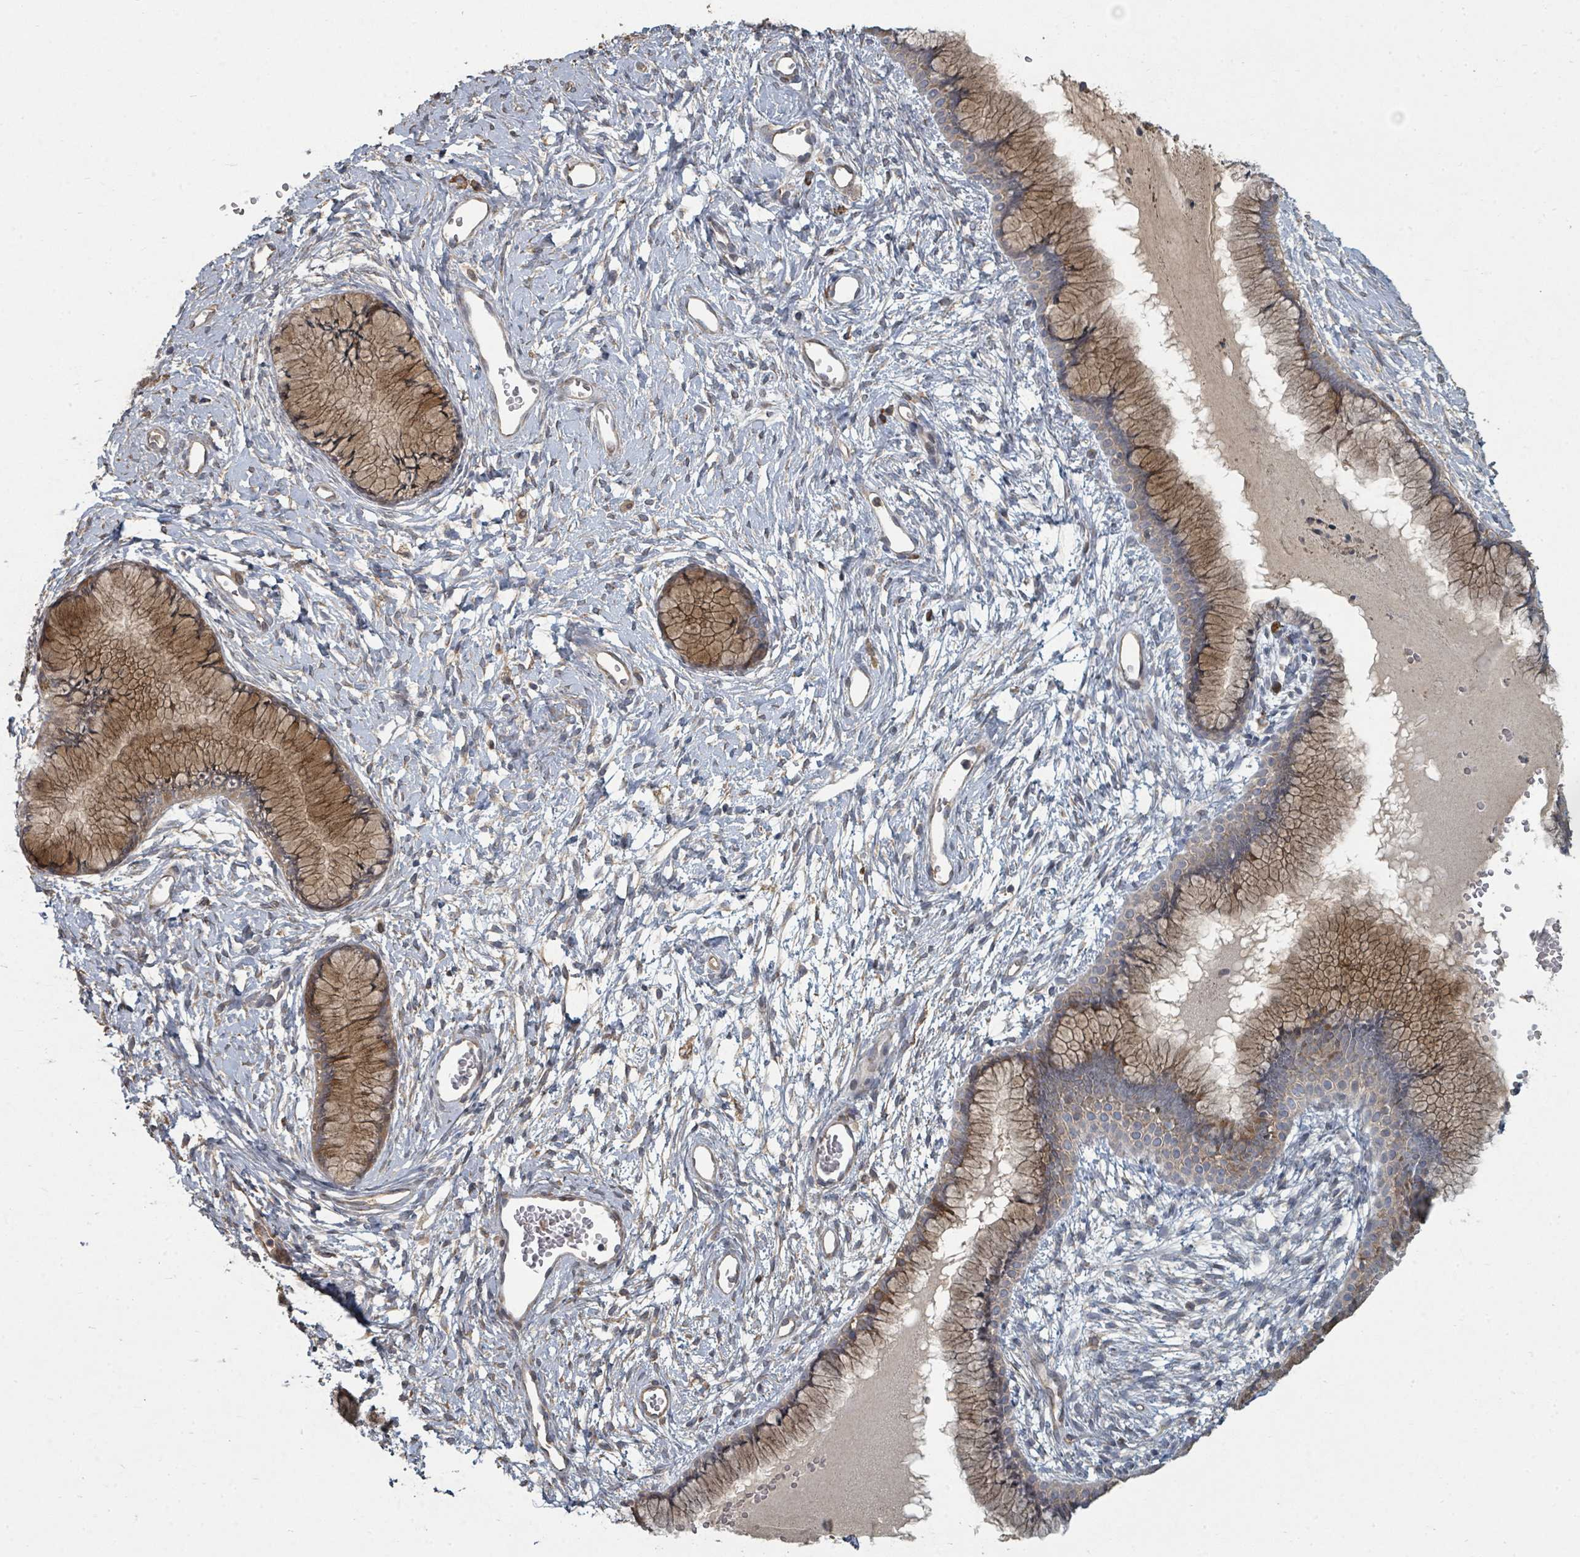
{"staining": {"intensity": "moderate", "quantity": "25%-75%", "location": "cytoplasmic/membranous"}, "tissue": "cervix", "cell_type": "Glandular cells", "image_type": "normal", "snomed": [{"axis": "morphology", "description": "Normal tissue, NOS"}, {"axis": "topography", "description": "Cervix"}], "caption": "Brown immunohistochemical staining in normal cervix demonstrates moderate cytoplasmic/membranous positivity in about 25%-75% of glandular cells. (brown staining indicates protein expression, while blue staining denotes nuclei).", "gene": "WDFY1", "patient": {"sex": "female", "age": 42}}